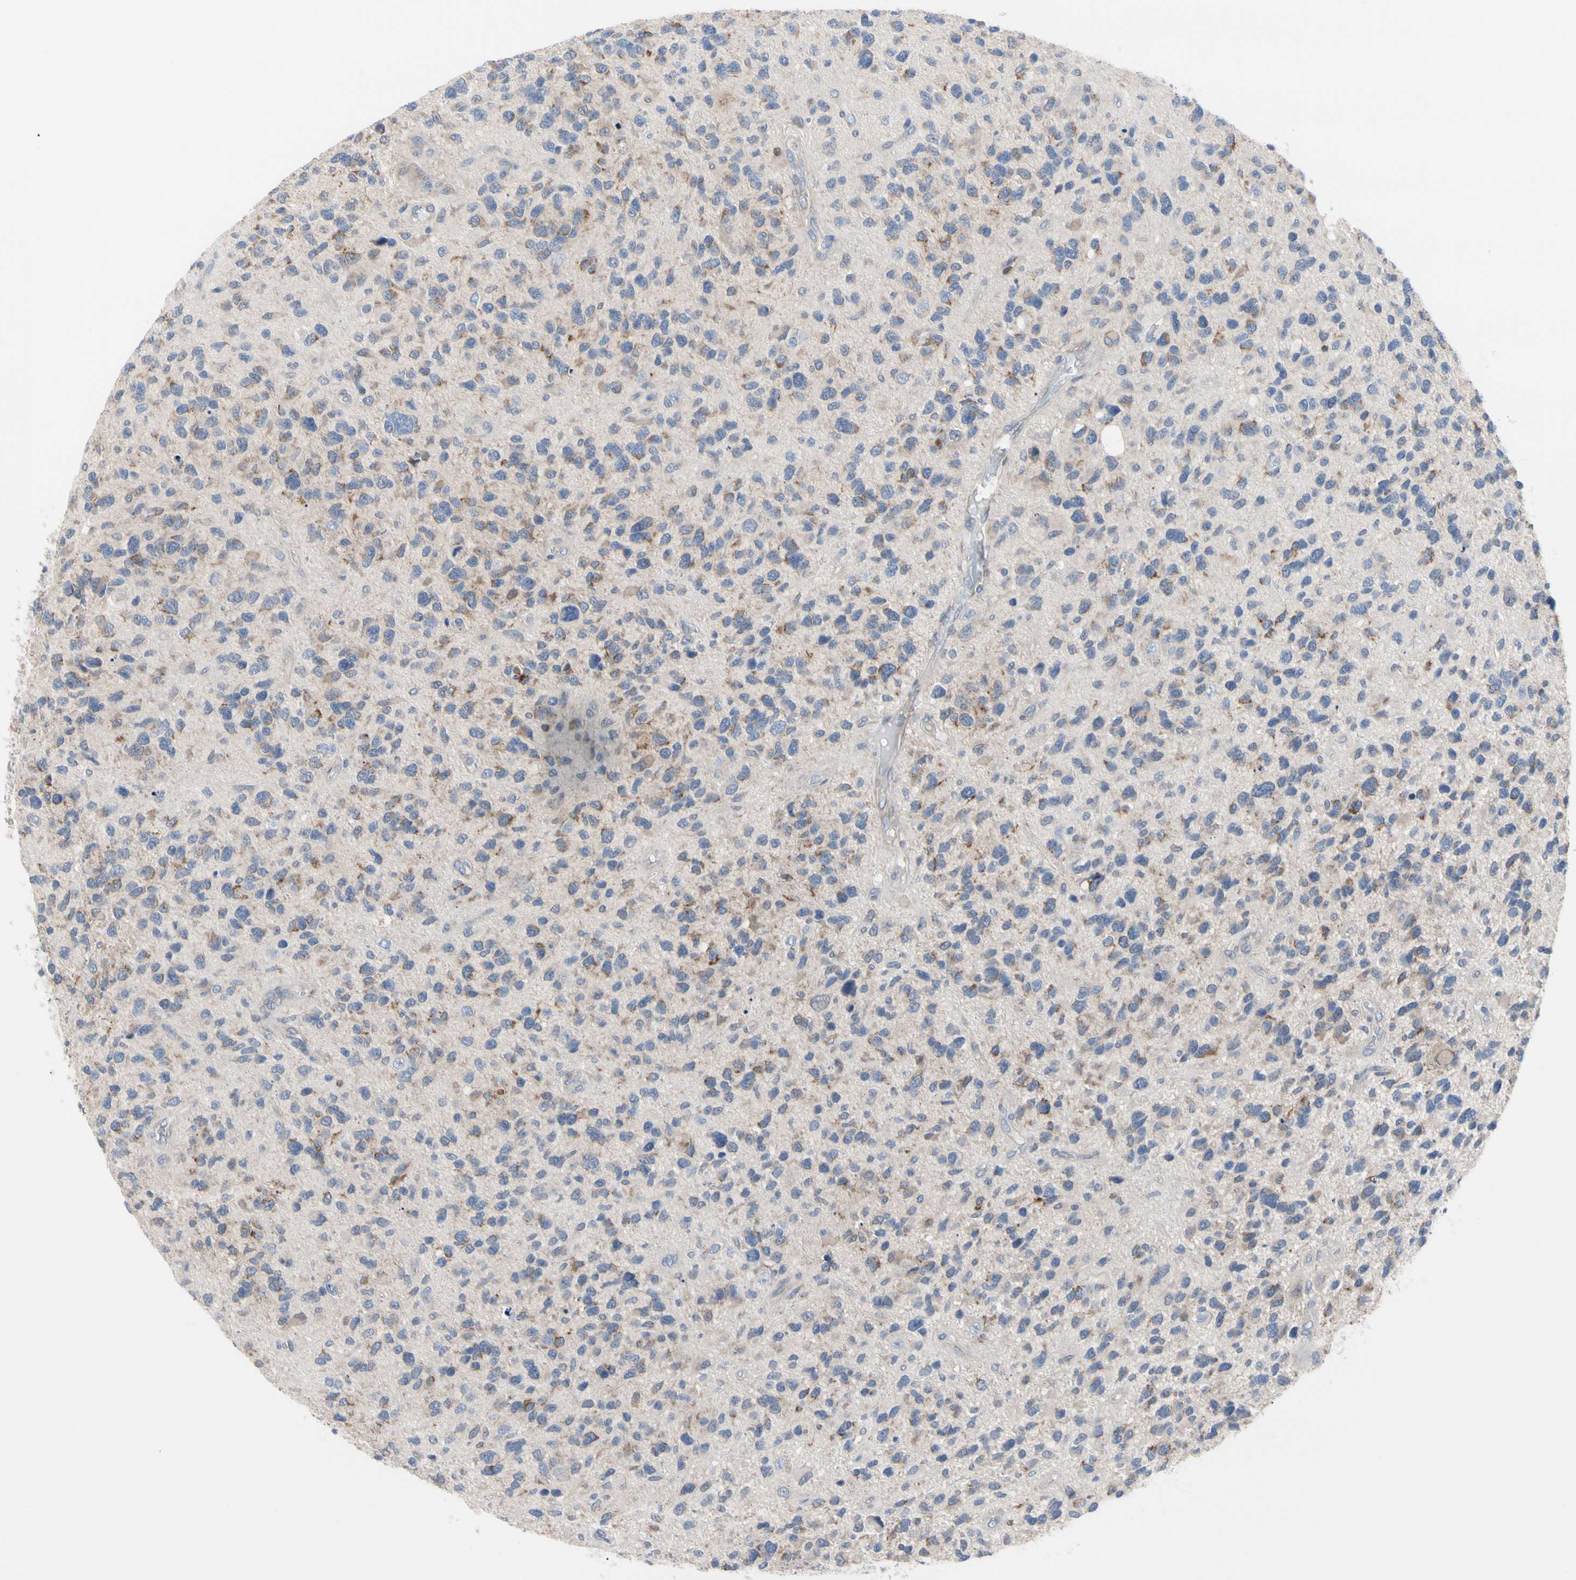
{"staining": {"intensity": "weak", "quantity": "<25%", "location": "cytoplasmic/membranous"}, "tissue": "glioma", "cell_type": "Tumor cells", "image_type": "cancer", "snomed": [{"axis": "morphology", "description": "Glioma, malignant, High grade"}, {"axis": "topography", "description": "Brain"}], "caption": "Malignant high-grade glioma was stained to show a protein in brown. There is no significant staining in tumor cells.", "gene": "MCL1", "patient": {"sex": "female", "age": 58}}